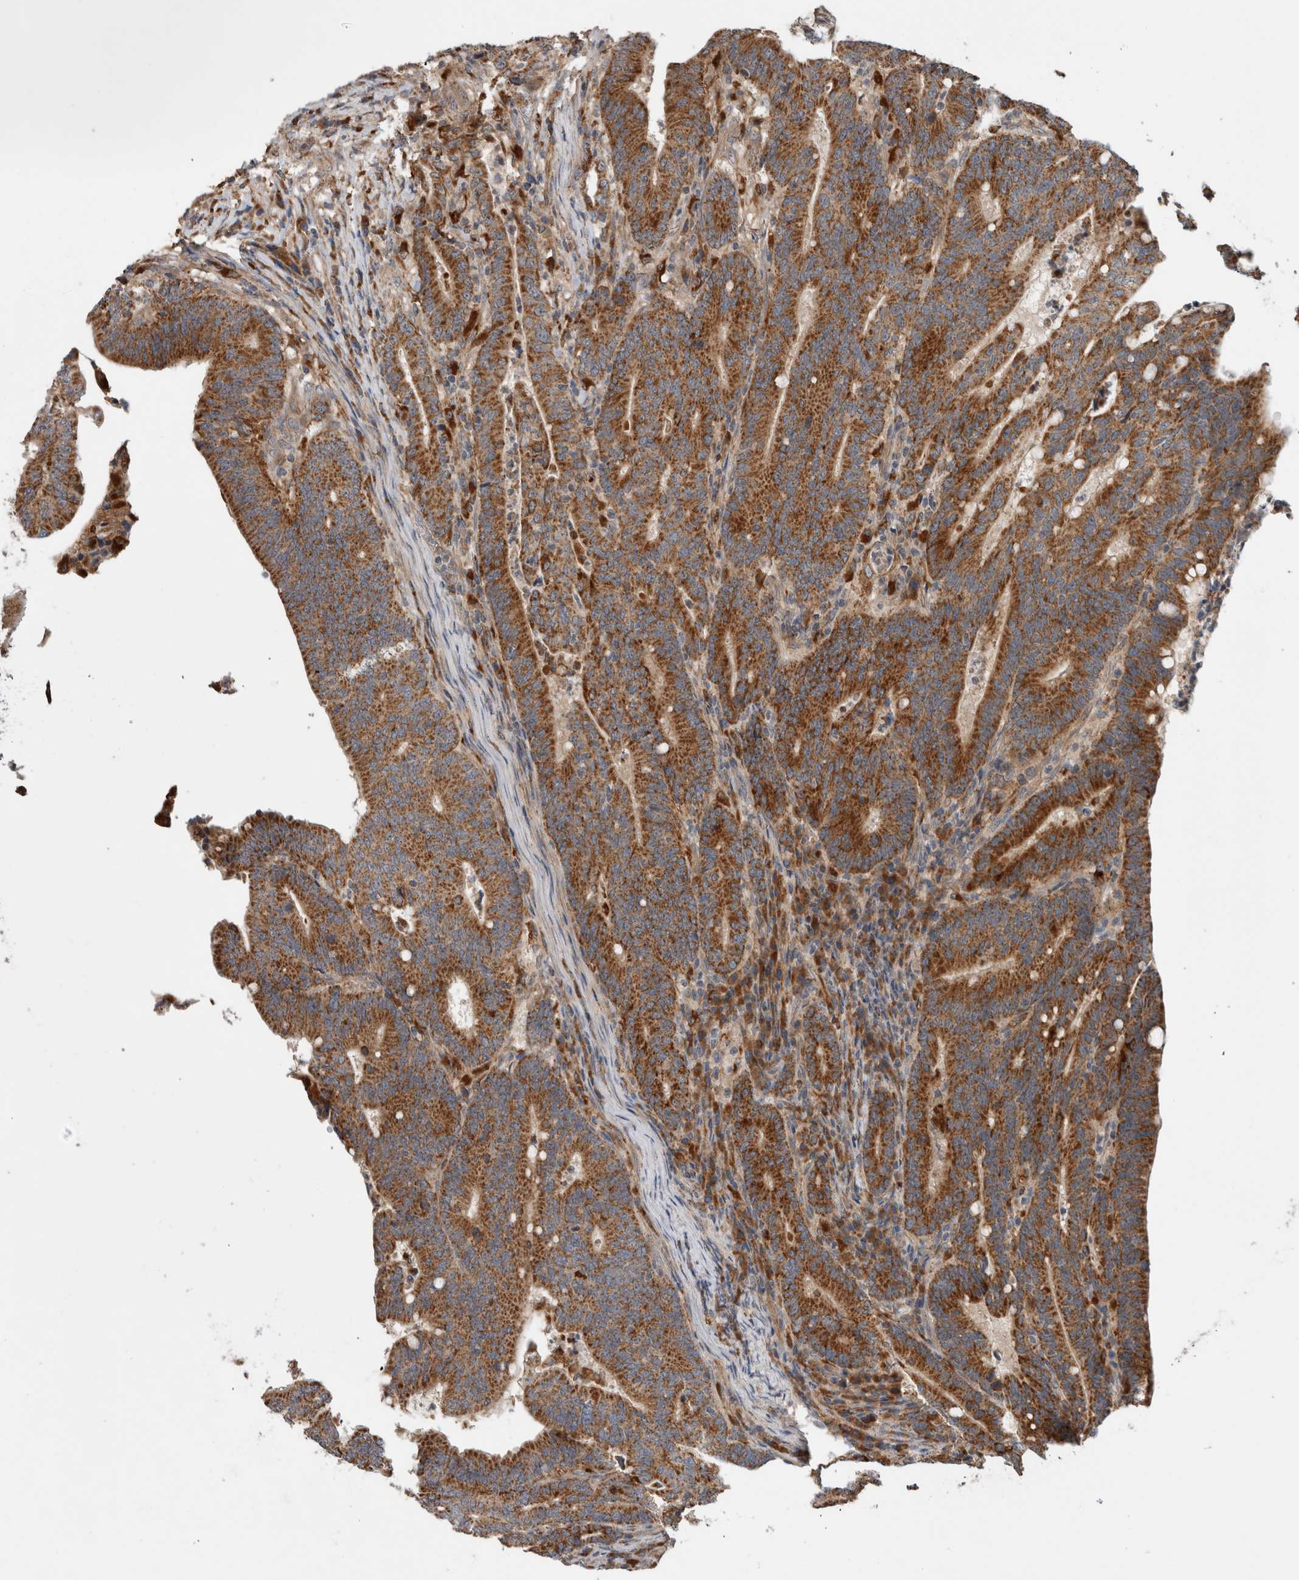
{"staining": {"intensity": "strong", "quantity": ">75%", "location": "cytoplasmic/membranous"}, "tissue": "colorectal cancer", "cell_type": "Tumor cells", "image_type": "cancer", "snomed": [{"axis": "morphology", "description": "Adenocarcinoma, NOS"}, {"axis": "topography", "description": "Colon"}], "caption": "Immunohistochemistry (IHC) (DAB) staining of human colorectal adenocarcinoma demonstrates strong cytoplasmic/membranous protein expression in approximately >75% of tumor cells.", "gene": "ADGRL3", "patient": {"sex": "female", "age": 66}}